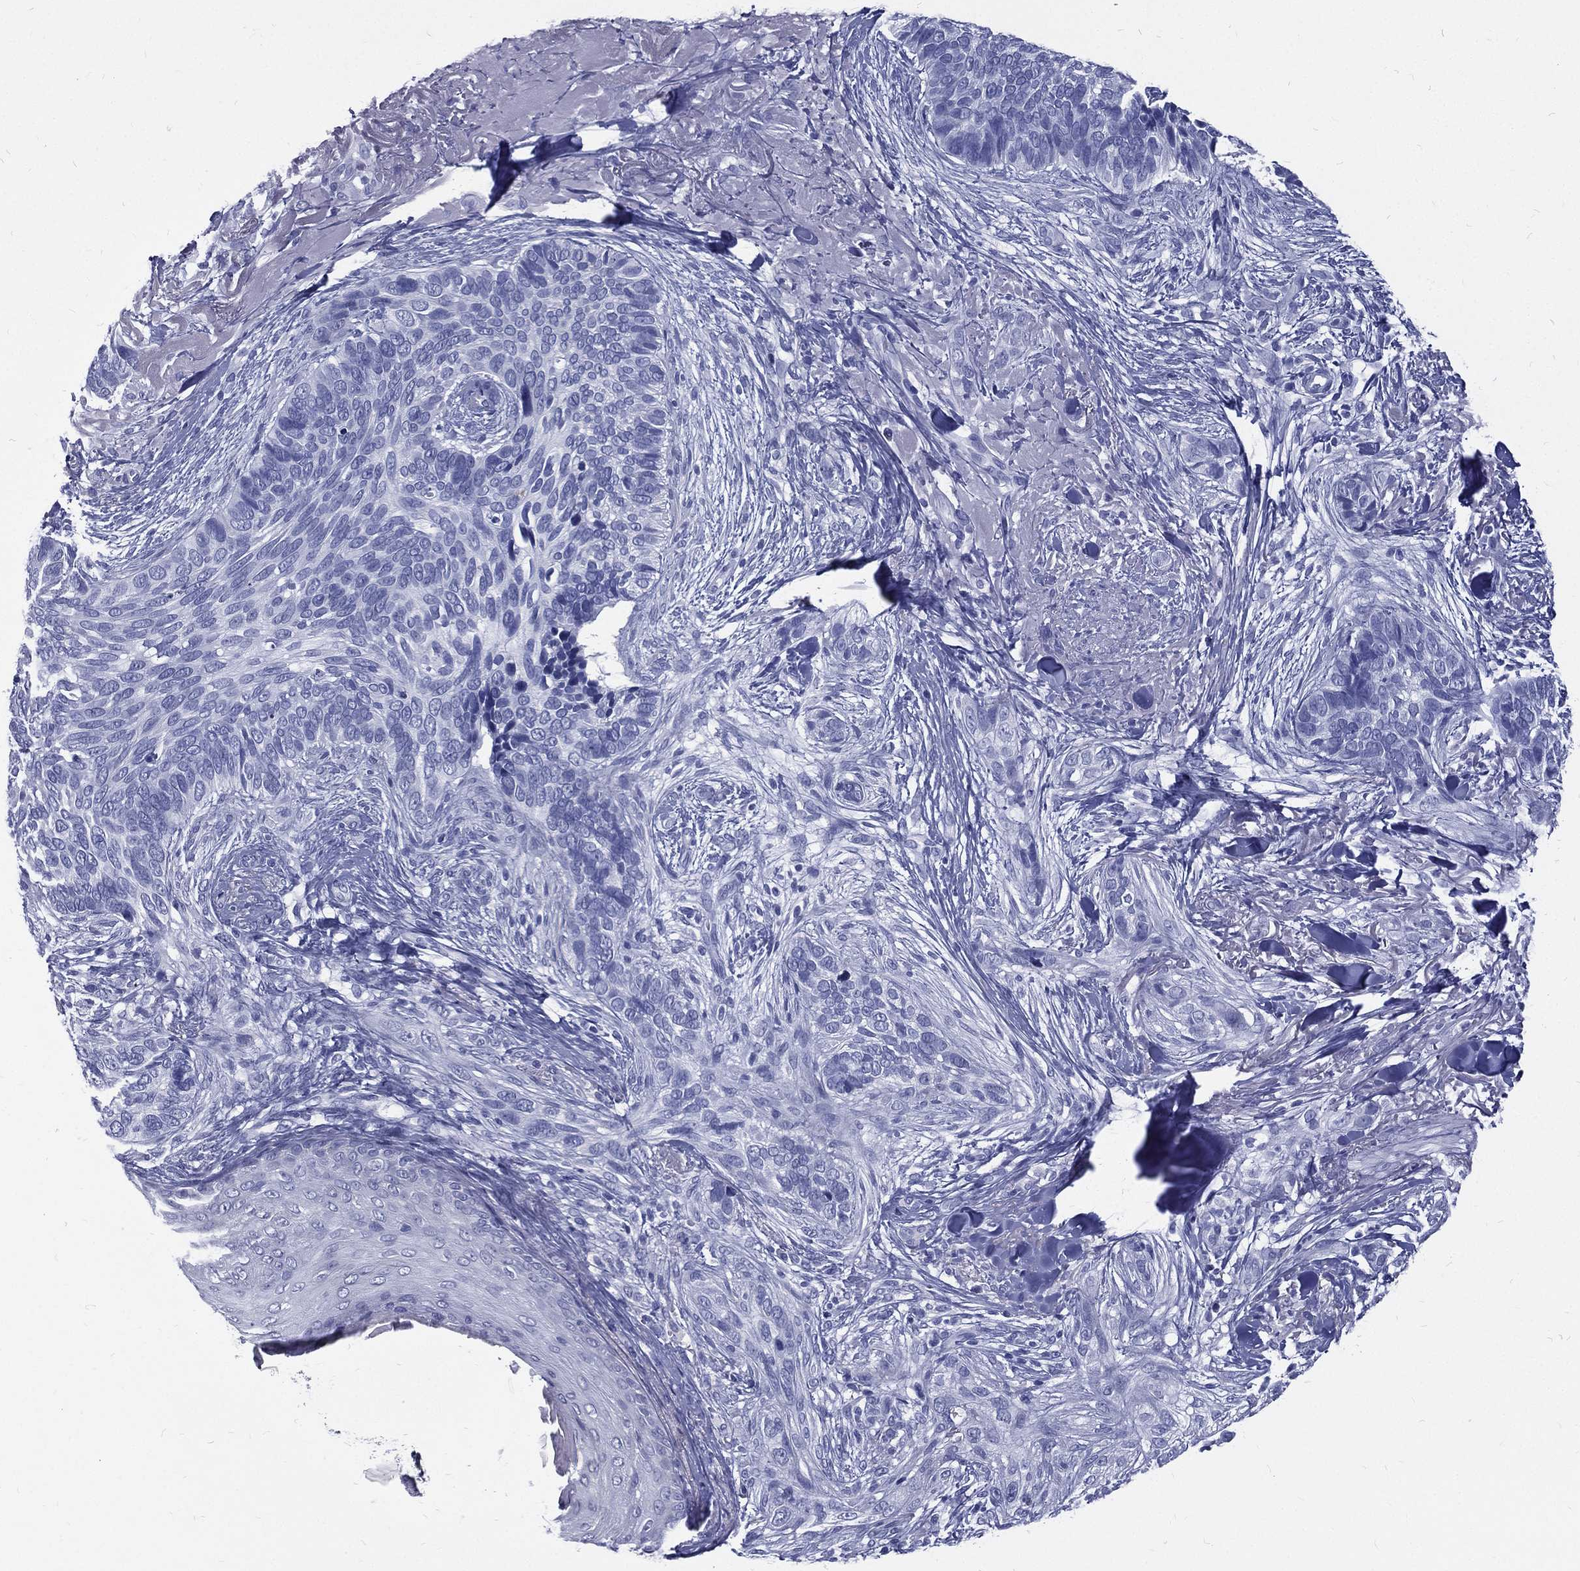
{"staining": {"intensity": "negative", "quantity": "none", "location": "none"}, "tissue": "skin cancer", "cell_type": "Tumor cells", "image_type": "cancer", "snomed": [{"axis": "morphology", "description": "Basal cell carcinoma"}, {"axis": "topography", "description": "Skin"}], "caption": "IHC image of neoplastic tissue: basal cell carcinoma (skin) stained with DAB displays no significant protein staining in tumor cells.", "gene": "RSPH4A", "patient": {"sex": "male", "age": 91}}